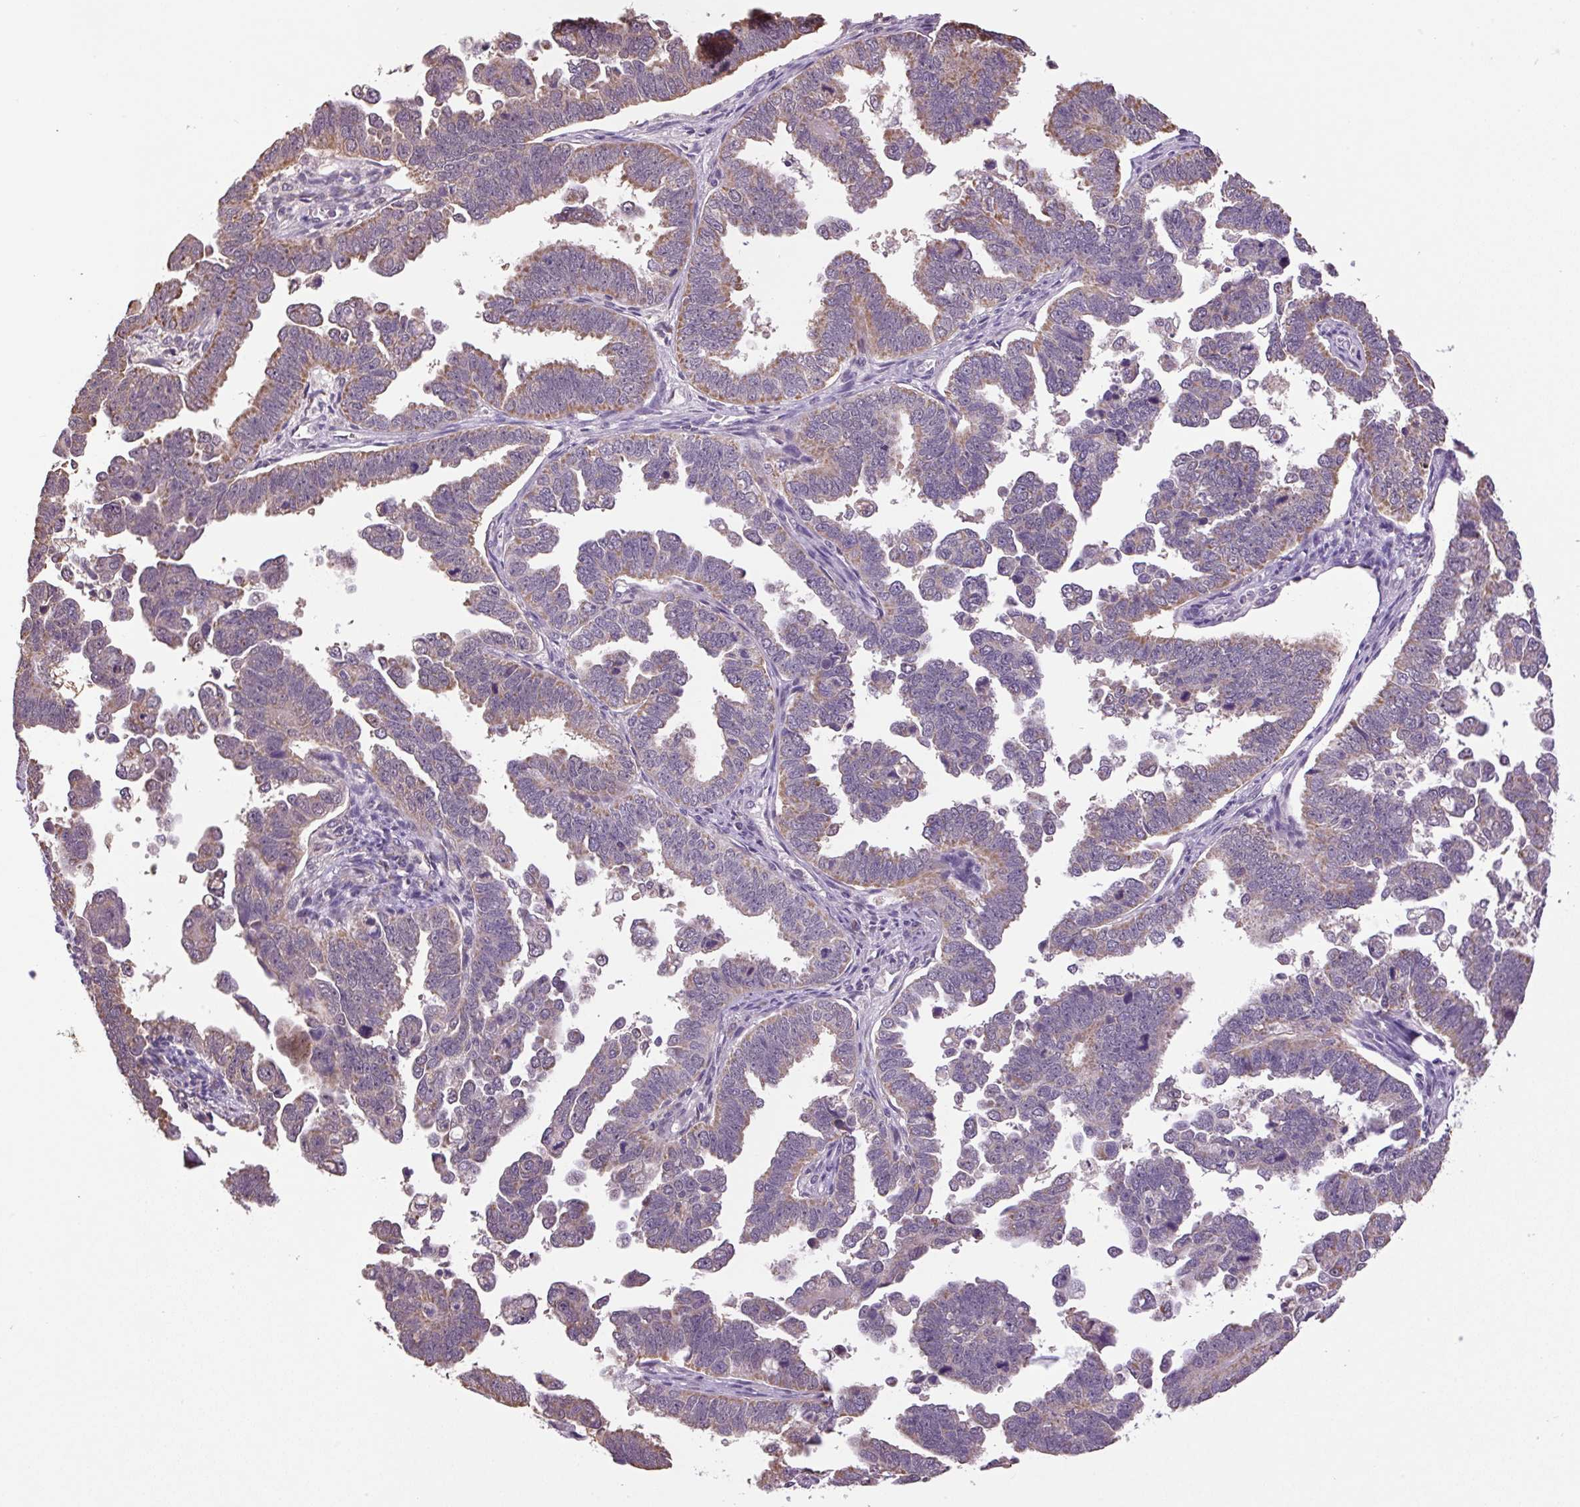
{"staining": {"intensity": "moderate", "quantity": "25%-75%", "location": "cytoplasmic/membranous"}, "tissue": "endometrial cancer", "cell_type": "Tumor cells", "image_type": "cancer", "snomed": [{"axis": "morphology", "description": "Adenocarcinoma, NOS"}, {"axis": "topography", "description": "Endometrium"}], "caption": "About 25%-75% of tumor cells in human adenocarcinoma (endometrial) demonstrate moderate cytoplasmic/membranous protein positivity as visualized by brown immunohistochemical staining.", "gene": "SGF29", "patient": {"sex": "female", "age": 75}}